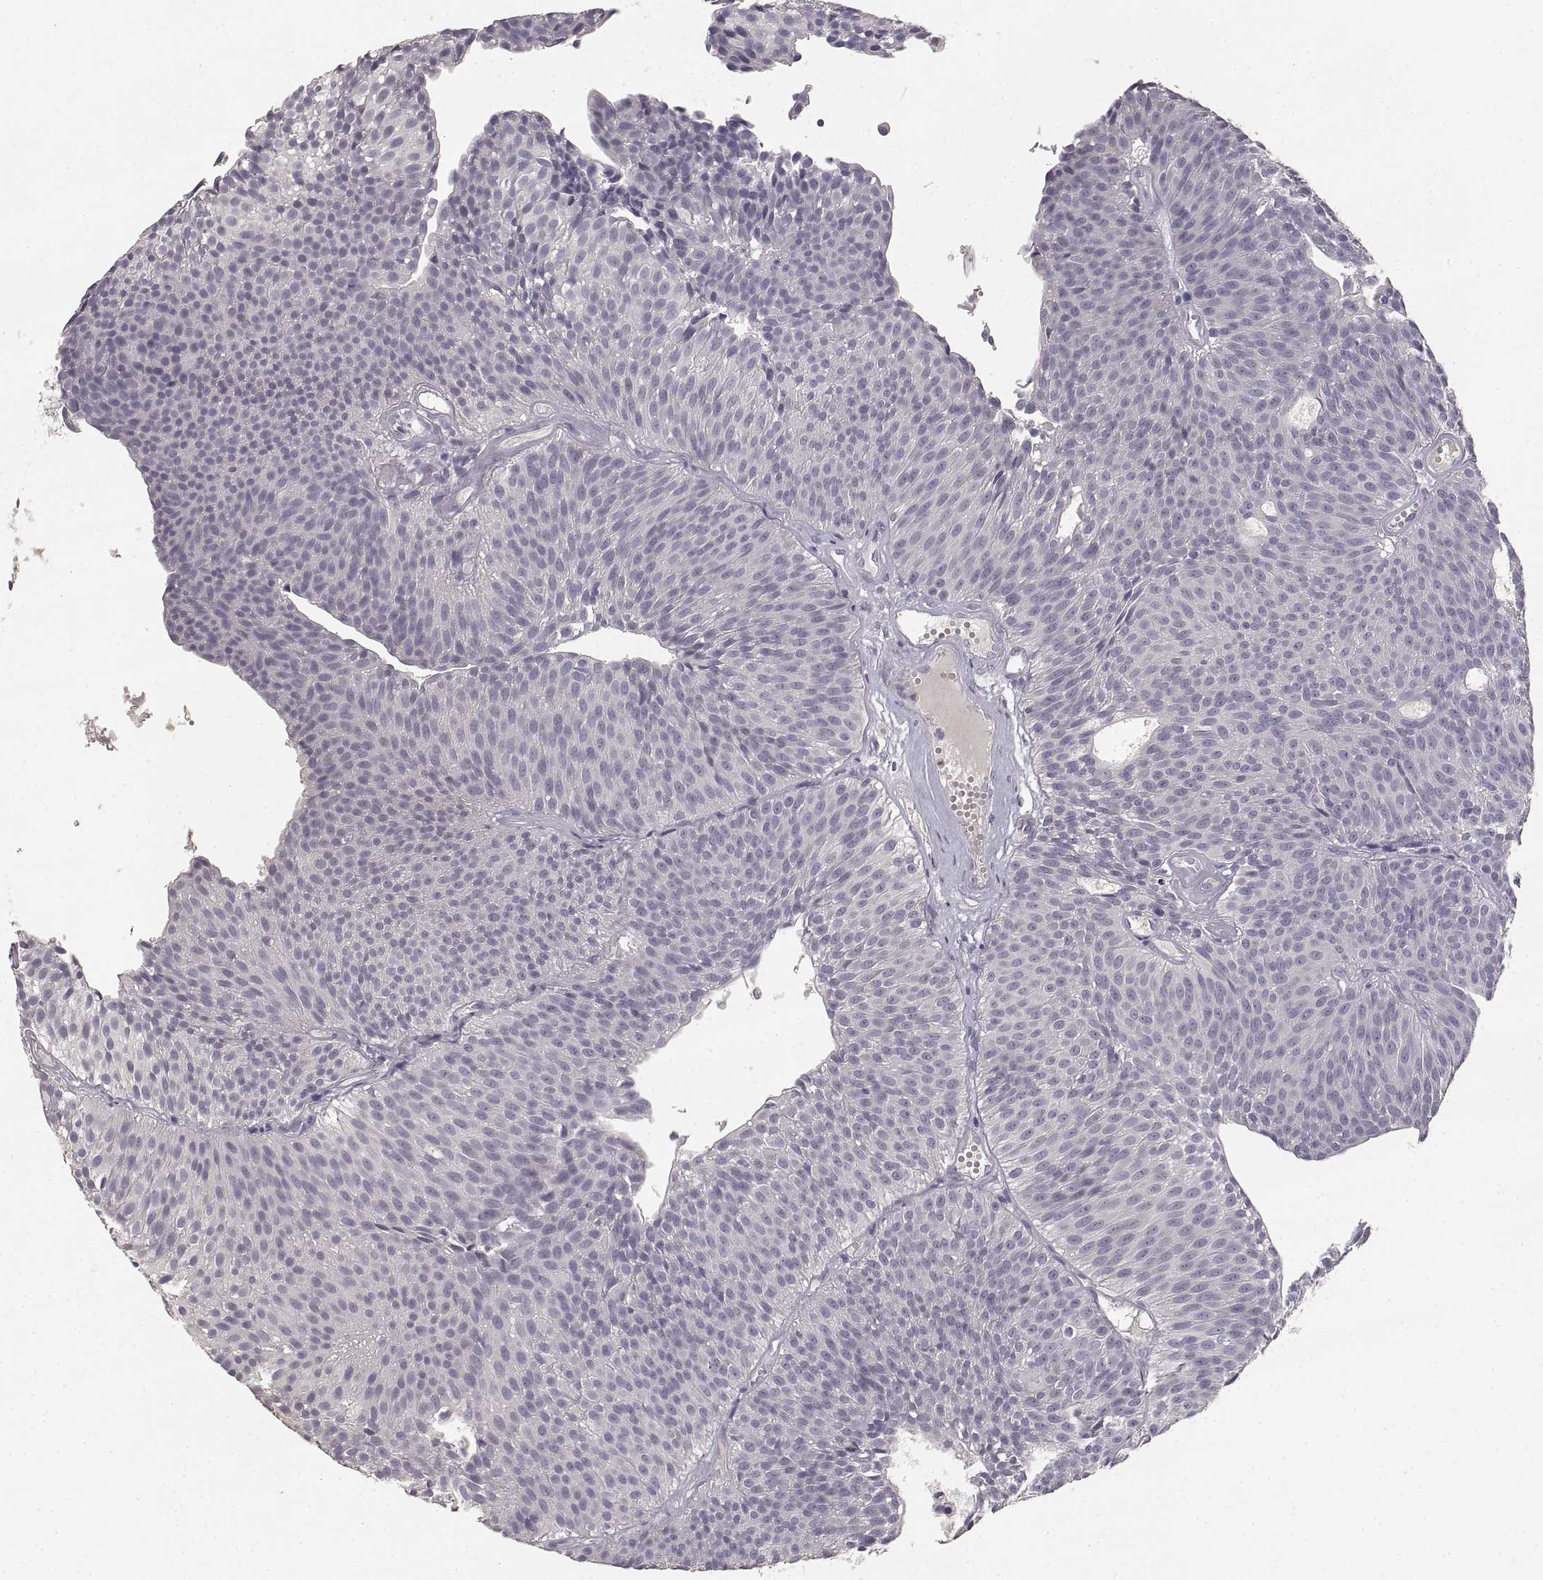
{"staining": {"intensity": "negative", "quantity": "none", "location": "none"}, "tissue": "urothelial cancer", "cell_type": "Tumor cells", "image_type": "cancer", "snomed": [{"axis": "morphology", "description": "Urothelial carcinoma, Low grade"}, {"axis": "topography", "description": "Urinary bladder"}], "caption": "IHC photomicrograph of urothelial carcinoma (low-grade) stained for a protein (brown), which shows no staining in tumor cells.", "gene": "RUNDC3A", "patient": {"sex": "male", "age": 63}}